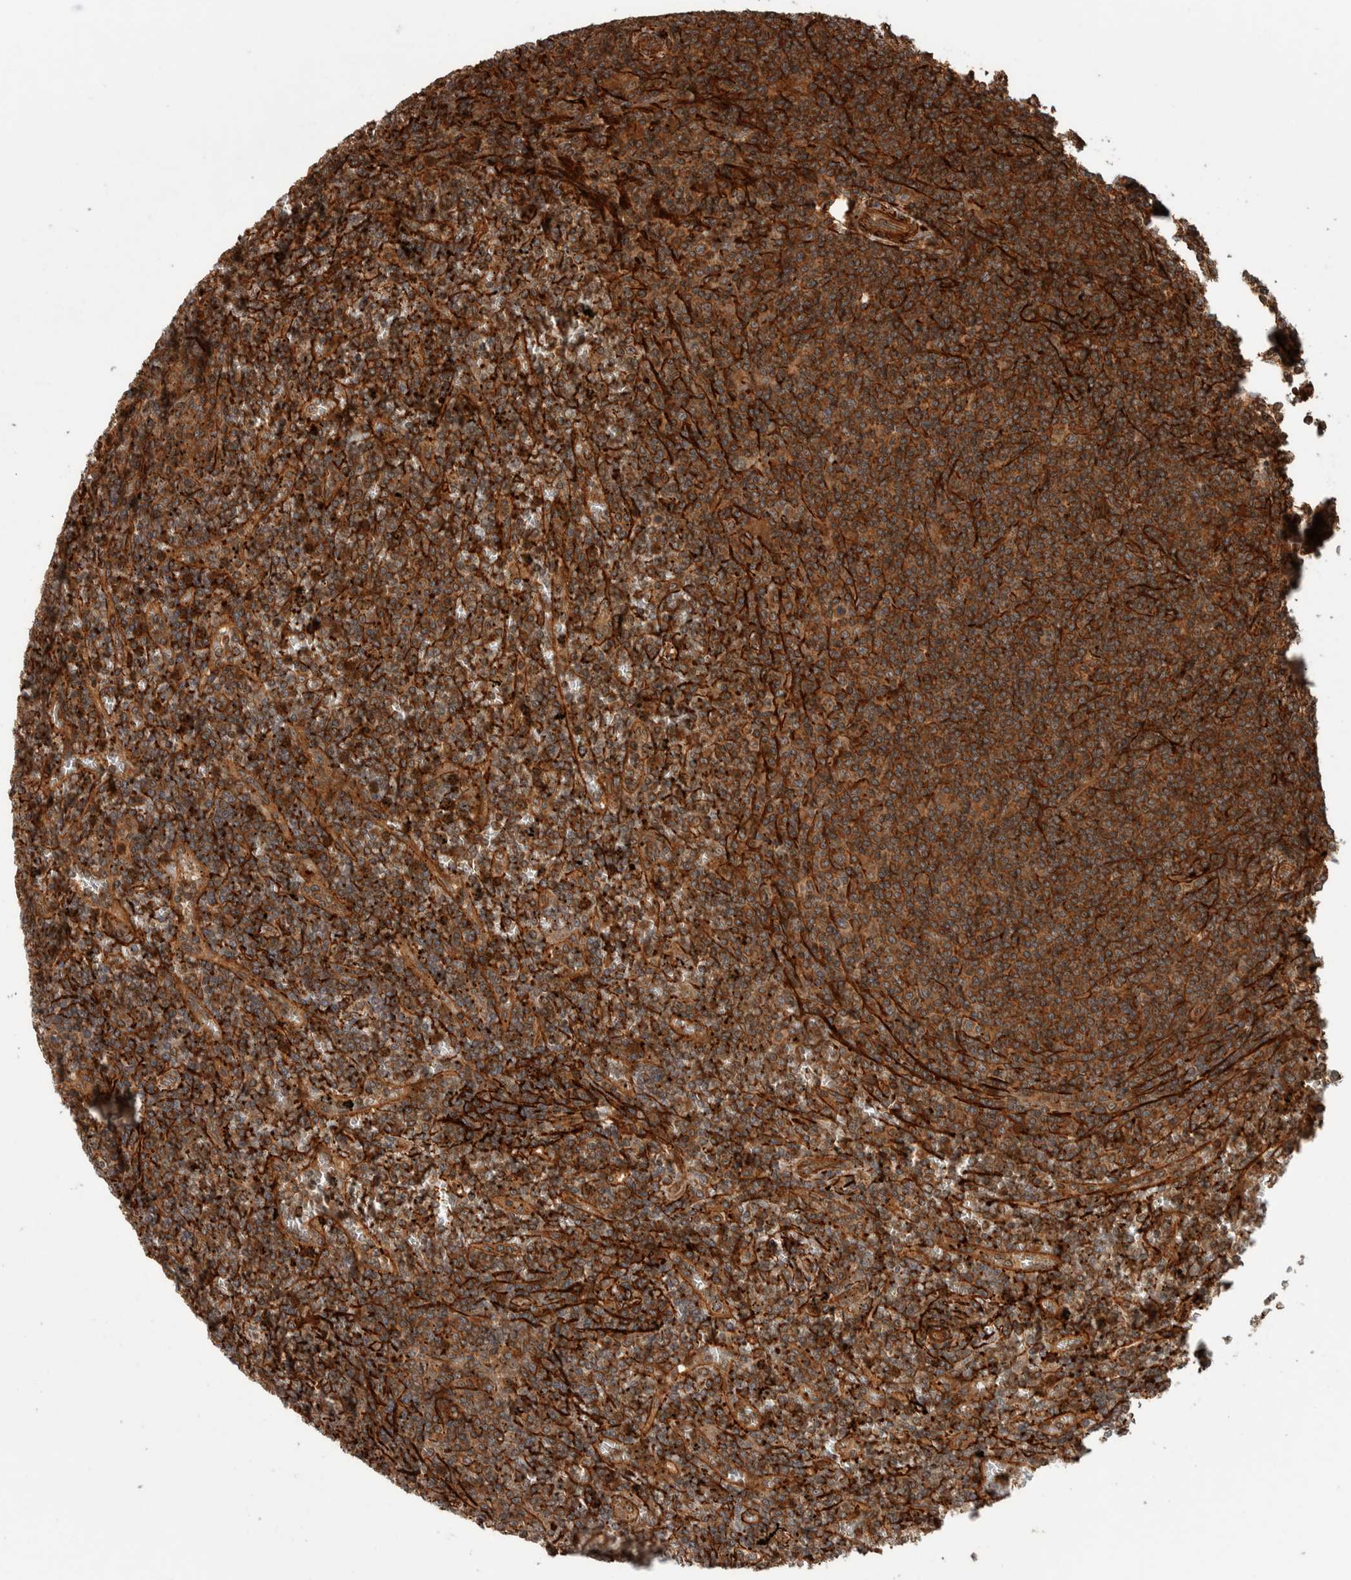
{"staining": {"intensity": "moderate", "quantity": ">75%", "location": "cytoplasmic/membranous"}, "tissue": "lymphoma", "cell_type": "Tumor cells", "image_type": "cancer", "snomed": [{"axis": "morphology", "description": "Malignant lymphoma, non-Hodgkin's type, Low grade"}, {"axis": "topography", "description": "Spleen"}], "caption": "Immunohistochemical staining of human low-grade malignant lymphoma, non-Hodgkin's type reveals moderate cytoplasmic/membranous protein staining in approximately >75% of tumor cells.", "gene": "SYNRG", "patient": {"sex": "female", "age": 19}}